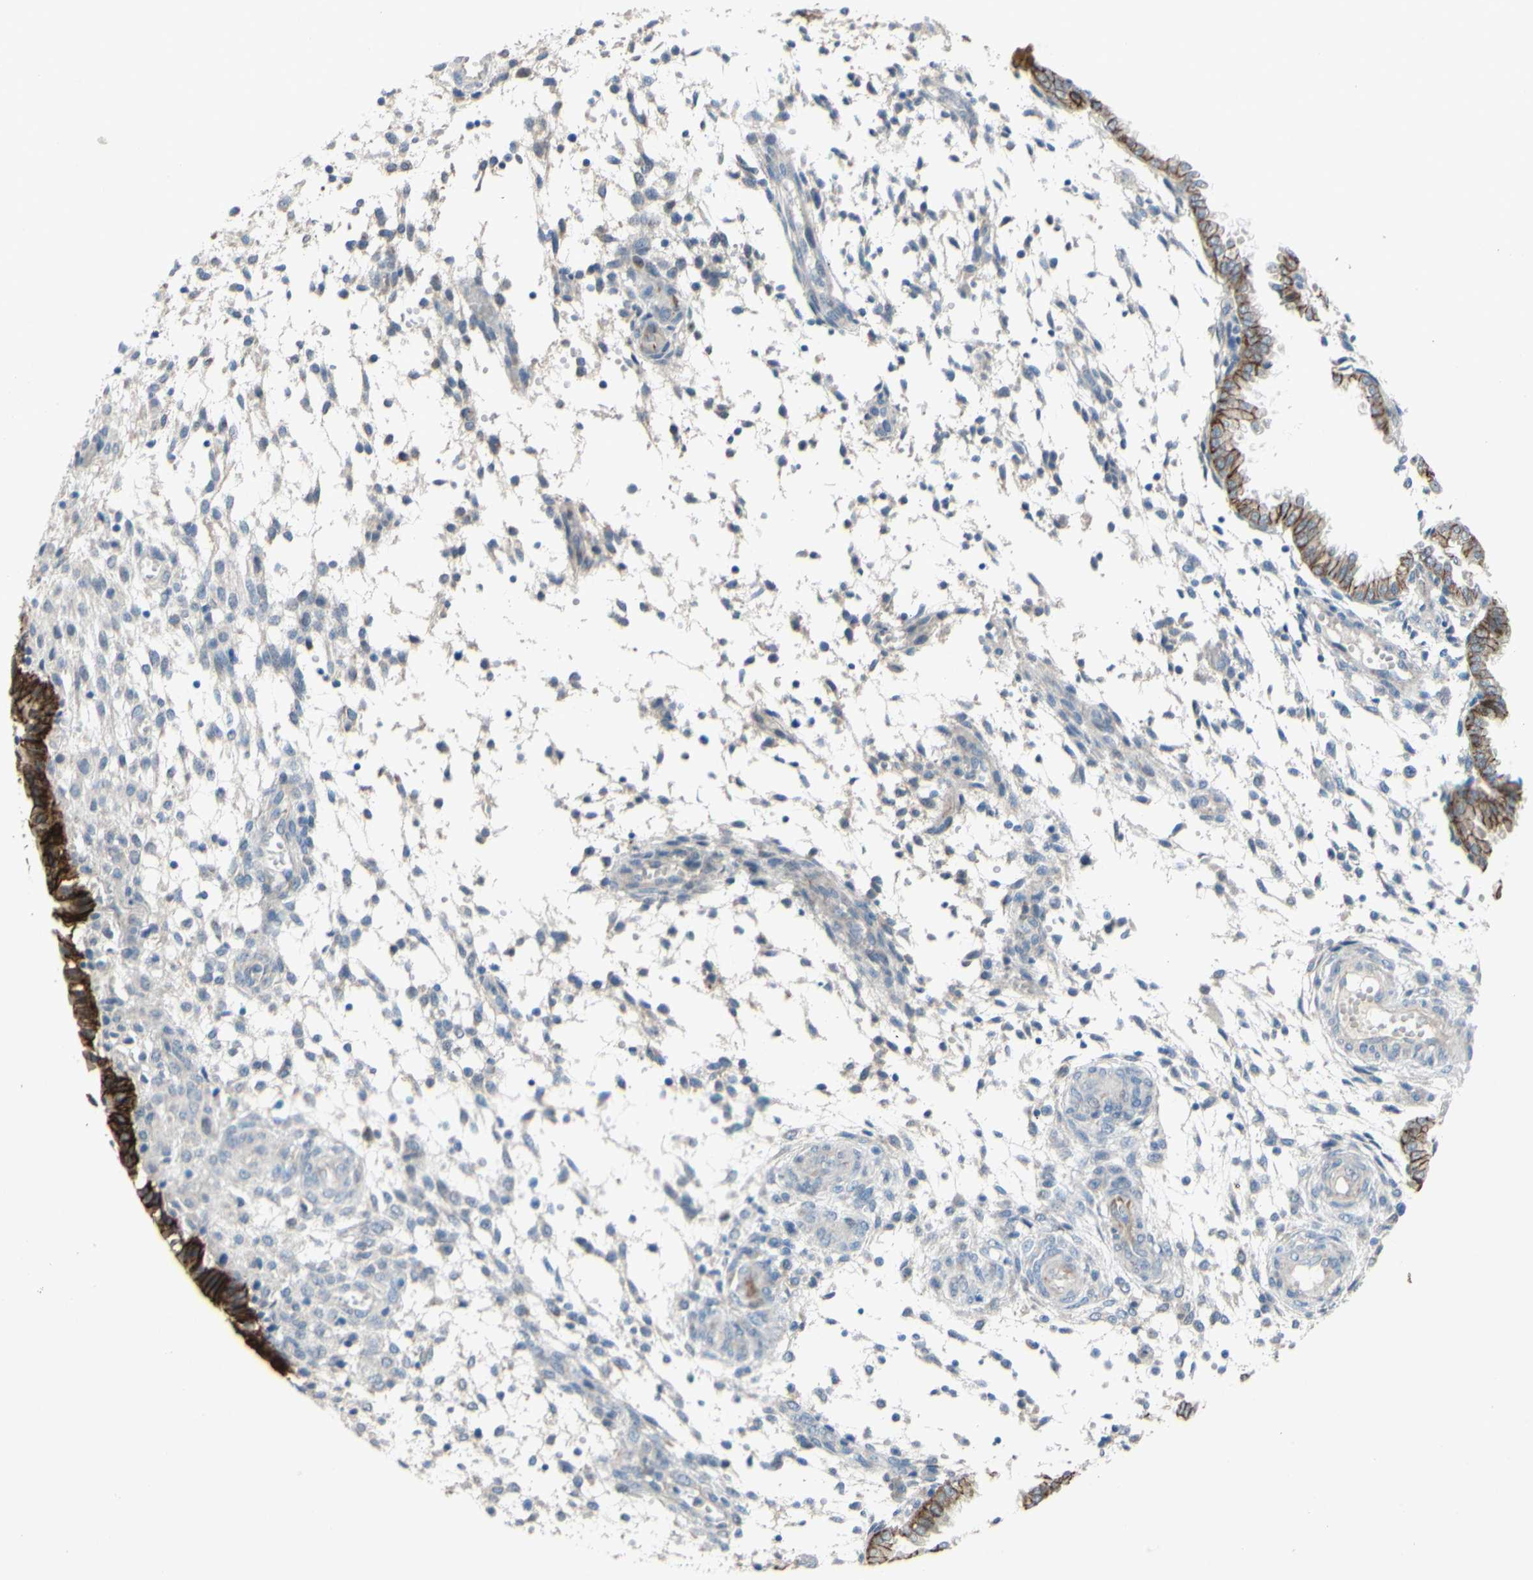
{"staining": {"intensity": "negative", "quantity": "none", "location": "none"}, "tissue": "endometrium", "cell_type": "Cells in endometrial stroma", "image_type": "normal", "snomed": [{"axis": "morphology", "description": "Normal tissue, NOS"}, {"axis": "topography", "description": "Endometrium"}], "caption": "Immunohistochemistry (IHC) image of normal endometrium: human endometrium stained with DAB (3,3'-diaminobenzidine) demonstrates no significant protein positivity in cells in endometrial stroma.", "gene": "CDCP1", "patient": {"sex": "female", "age": 33}}